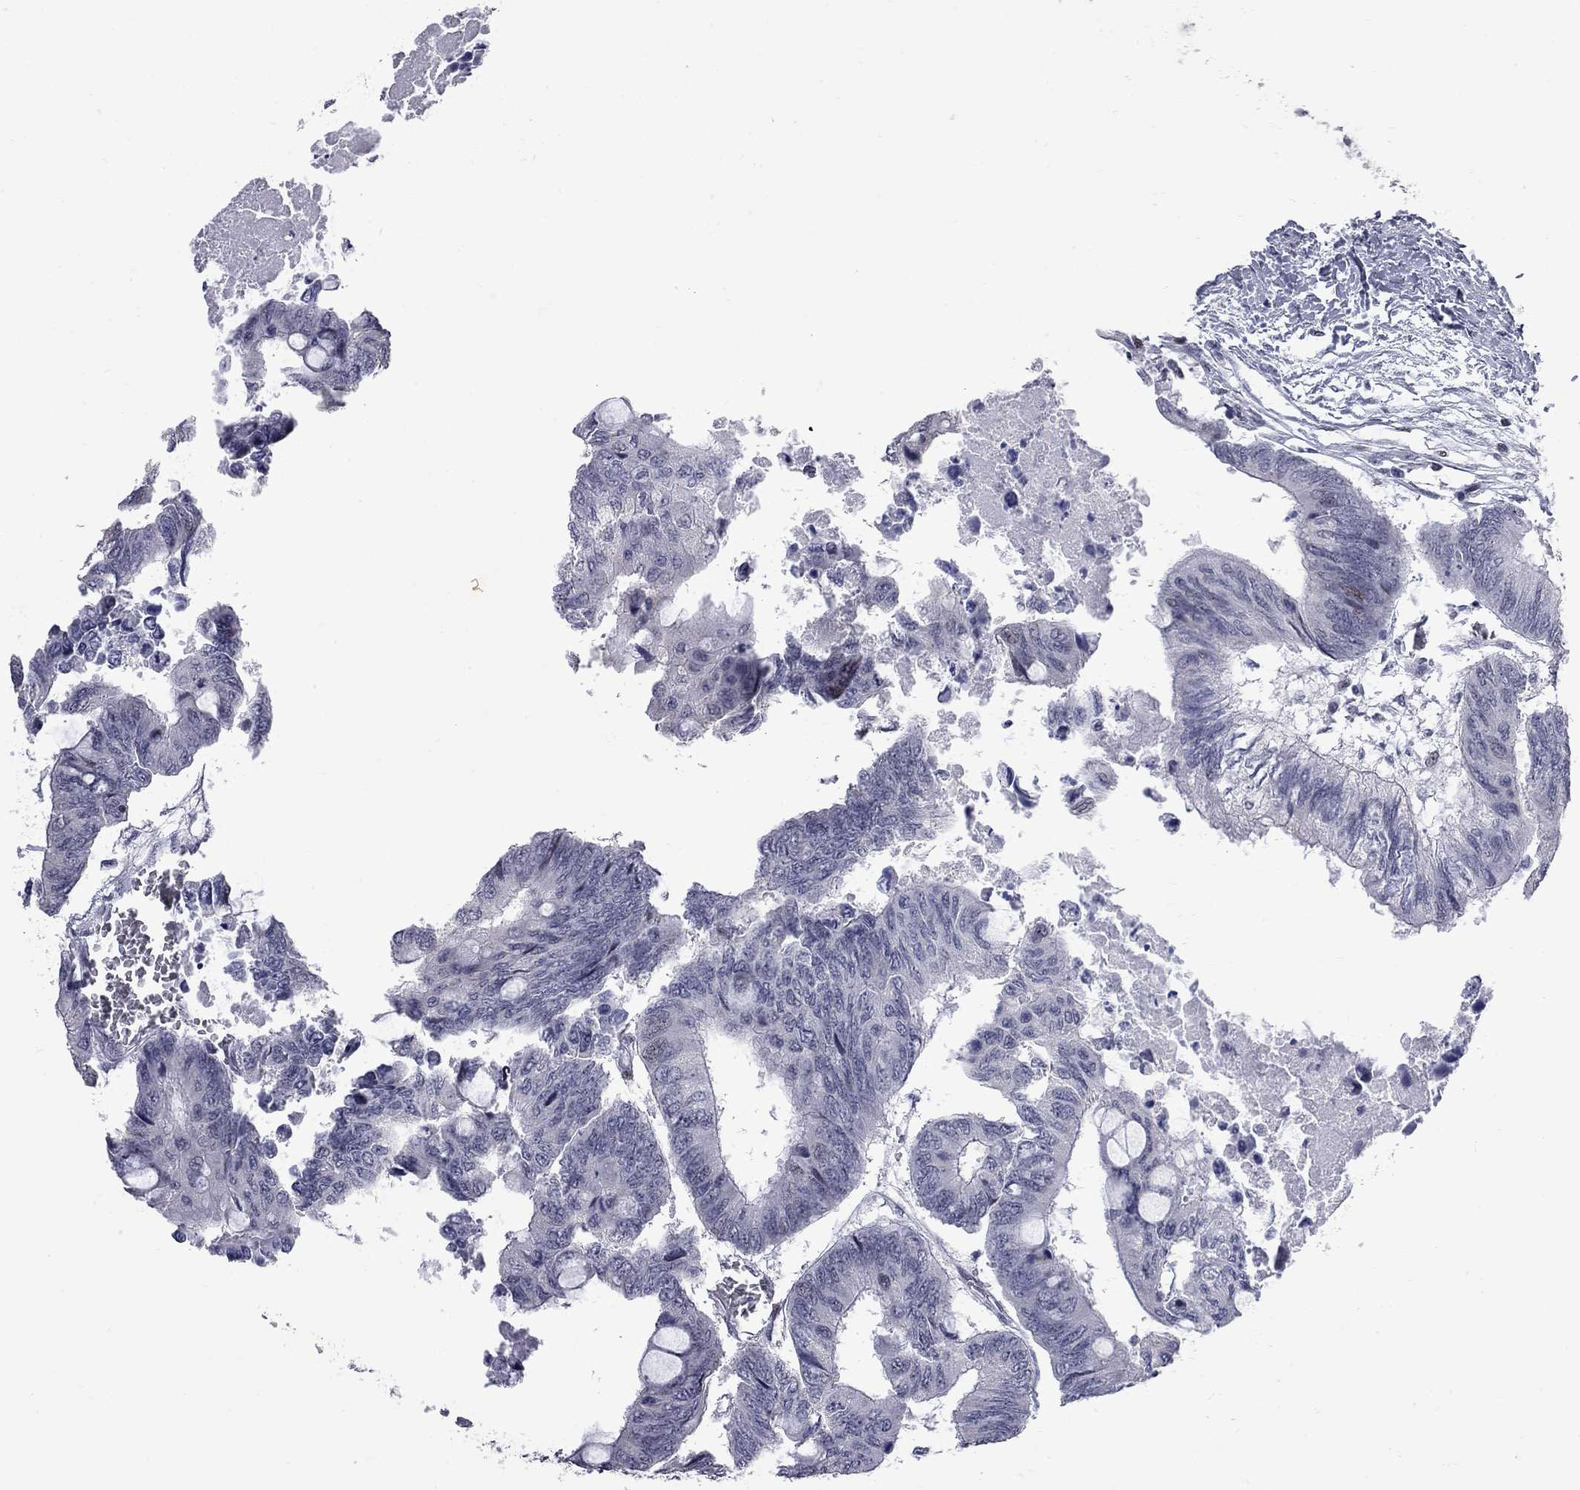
{"staining": {"intensity": "negative", "quantity": "none", "location": "none"}, "tissue": "colorectal cancer", "cell_type": "Tumor cells", "image_type": "cancer", "snomed": [{"axis": "morphology", "description": "Normal tissue, NOS"}, {"axis": "morphology", "description": "Adenocarcinoma, NOS"}, {"axis": "topography", "description": "Rectum"}, {"axis": "topography", "description": "Peripheral nerve tissue"}], "caption": "High magnification brightfield microscopy of colorectal cancer stained with DAB (3,3'-diaminobenzidine) (brown) and counterstained with hematoxylin (blue): tumor cells show no significant positivity. (DAB IHC with hematoxylin counter stain).", "gene": "ZNF154", "patient": {"sex": "male", "age": 92}}